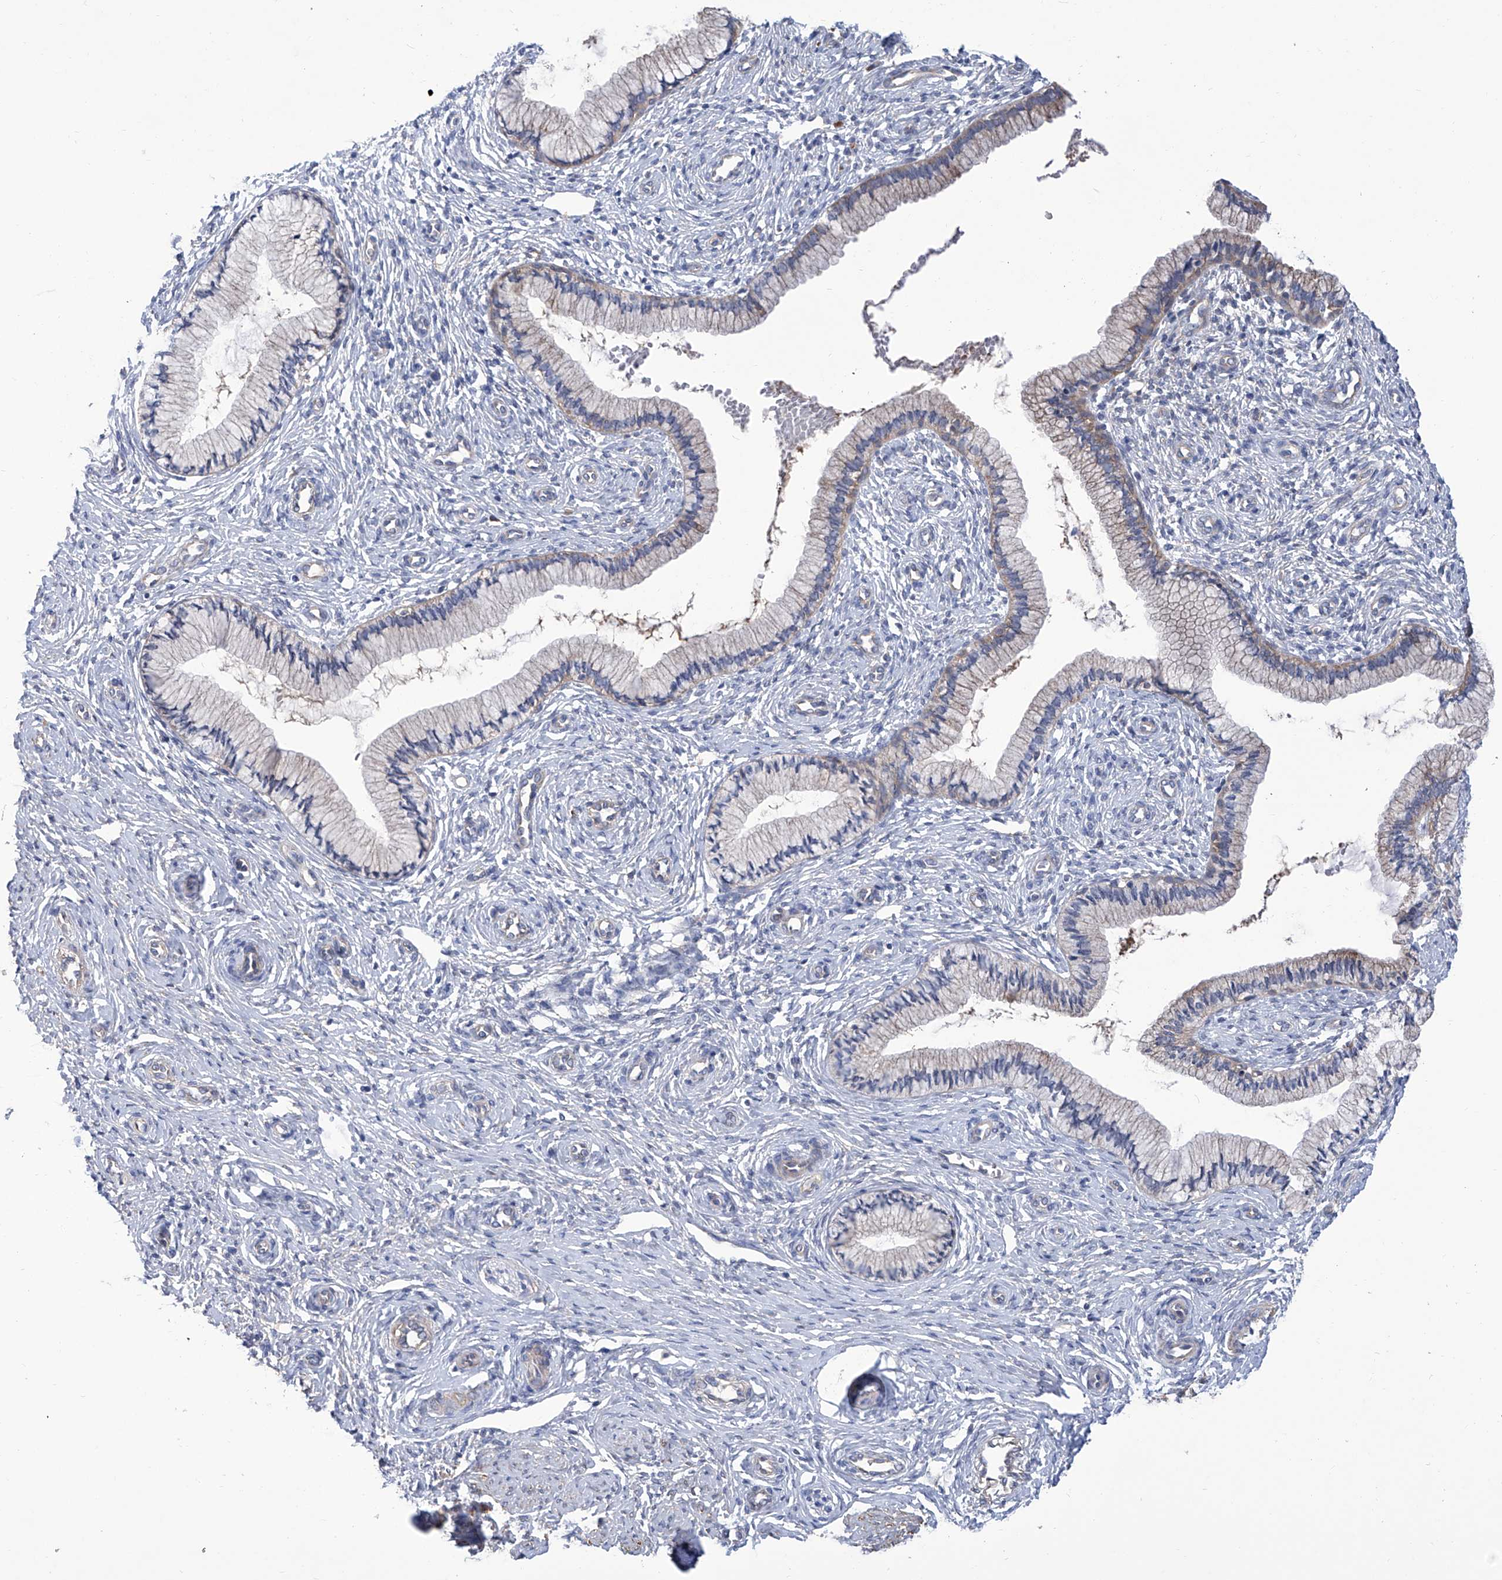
{"staining": {"intensity": "weak", "quantity": "25%-75%", "location": "cytoplasmic/membranous"}, "tissue": "cervix", "cell_type": "Glandular cells", "image_type": "normal", "snomed": [{"axis": "morphology", "description": "Normal tissue, NOS"}, {"axis": "topography", "description": "Cervix"}], "caption": "Glandular cells exhibit low levels of weak cytoplasmic/membranous staining in approximately 25%-75% of cells in benign cervix.", "gene": "SMS", "patient": {"sex": "female", "age": 27}}